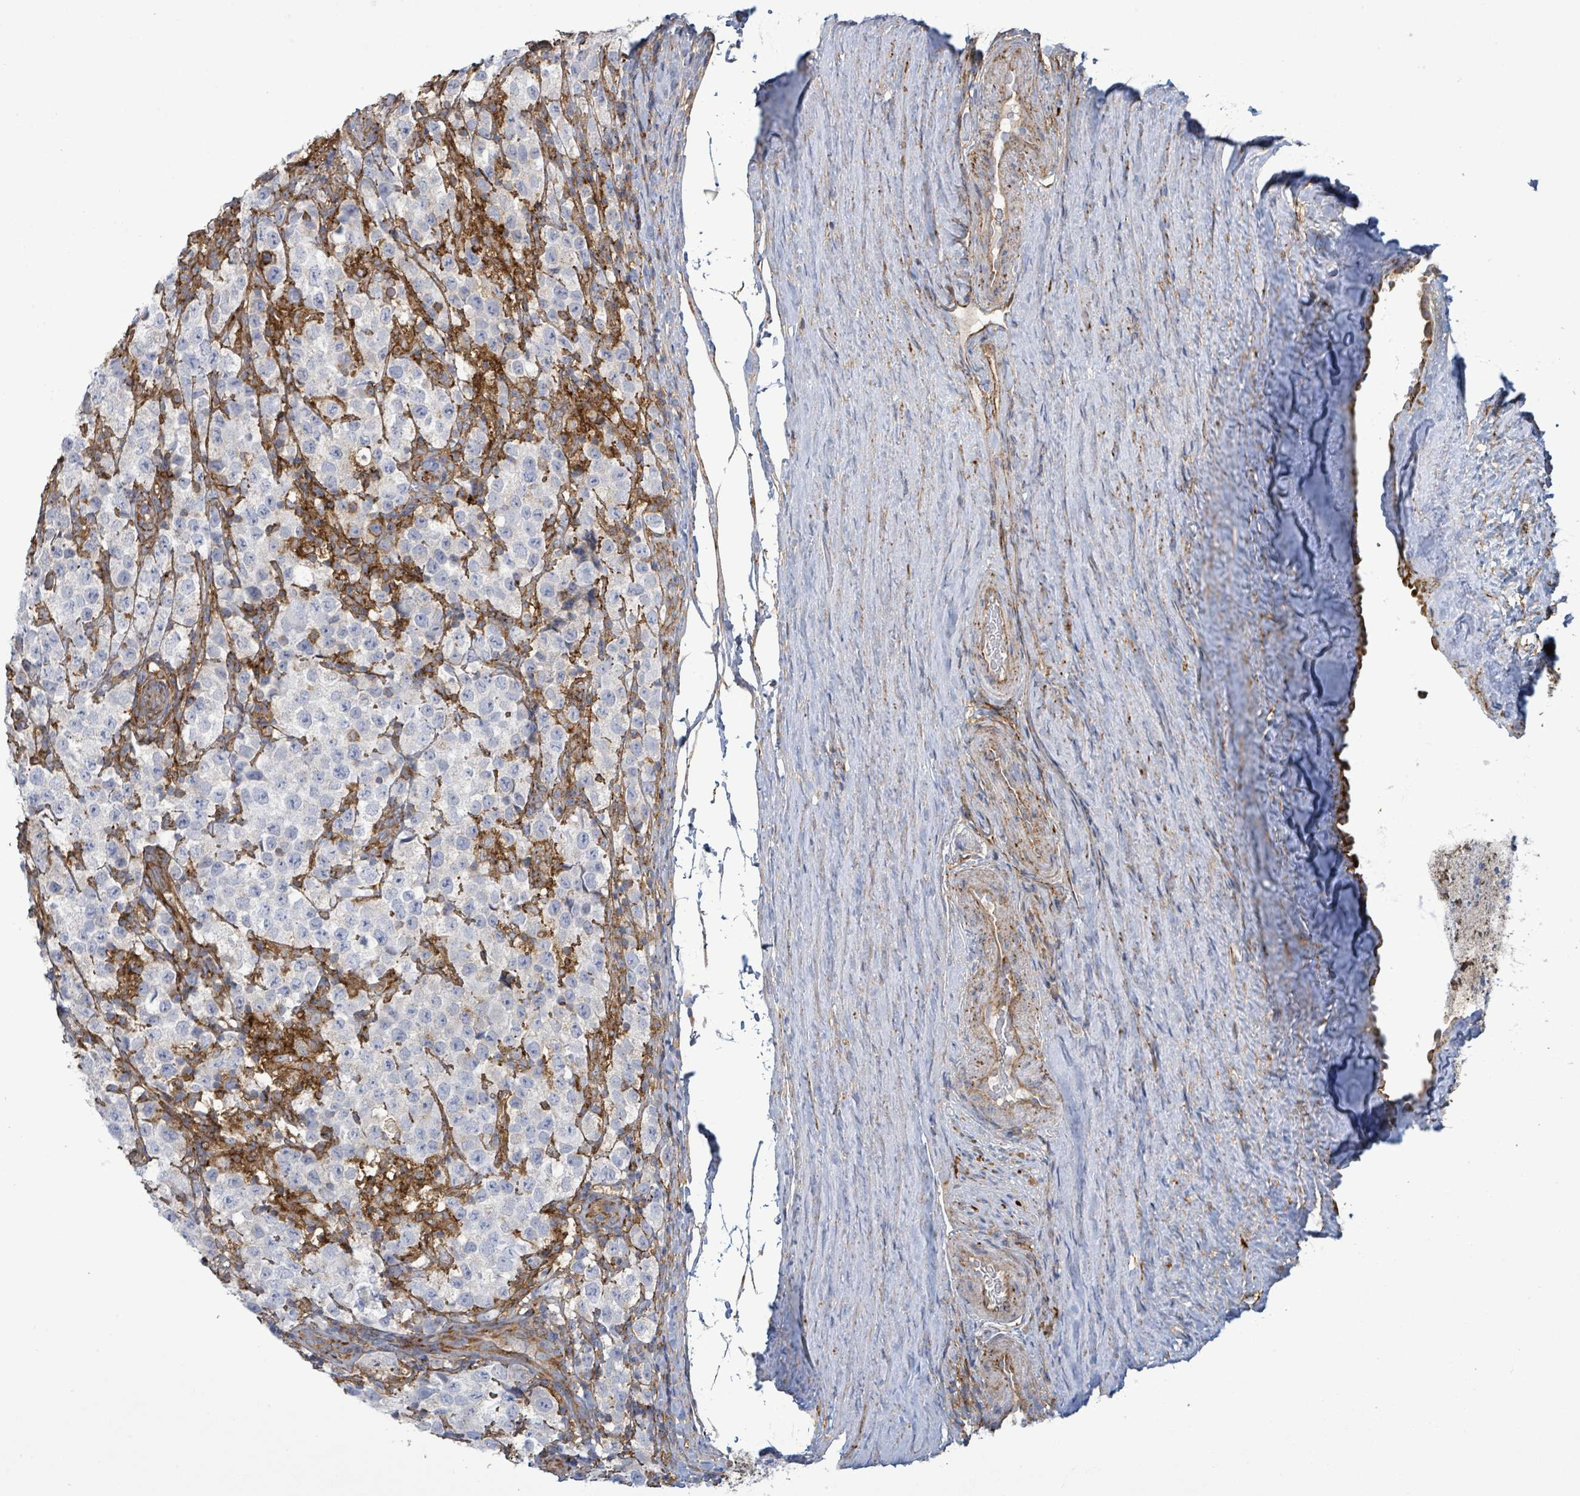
{"staining": {"intensity": "negative", "quantity": "none", "location": "none"}, "tissue": "testis cancer", "cell_type": "Tumor cells", "image_type": "cancer", "snomed": [{"axis": "morphology", "description": "Seminoma, NOS"}, {"axis": "morphology", "description": "Carcinoma, Embryonal, NOS"}, {"axis": "topography", "description": "Testis"}], "caption": "DAB (3,3'-diaminobenzidine) immunohistochemical staining of testis cancer (embryonal carcinoma) displays no significant expression in tumor cells.", "gene": "EGFL7", "patient": {"sex": "male", "age": 41}}